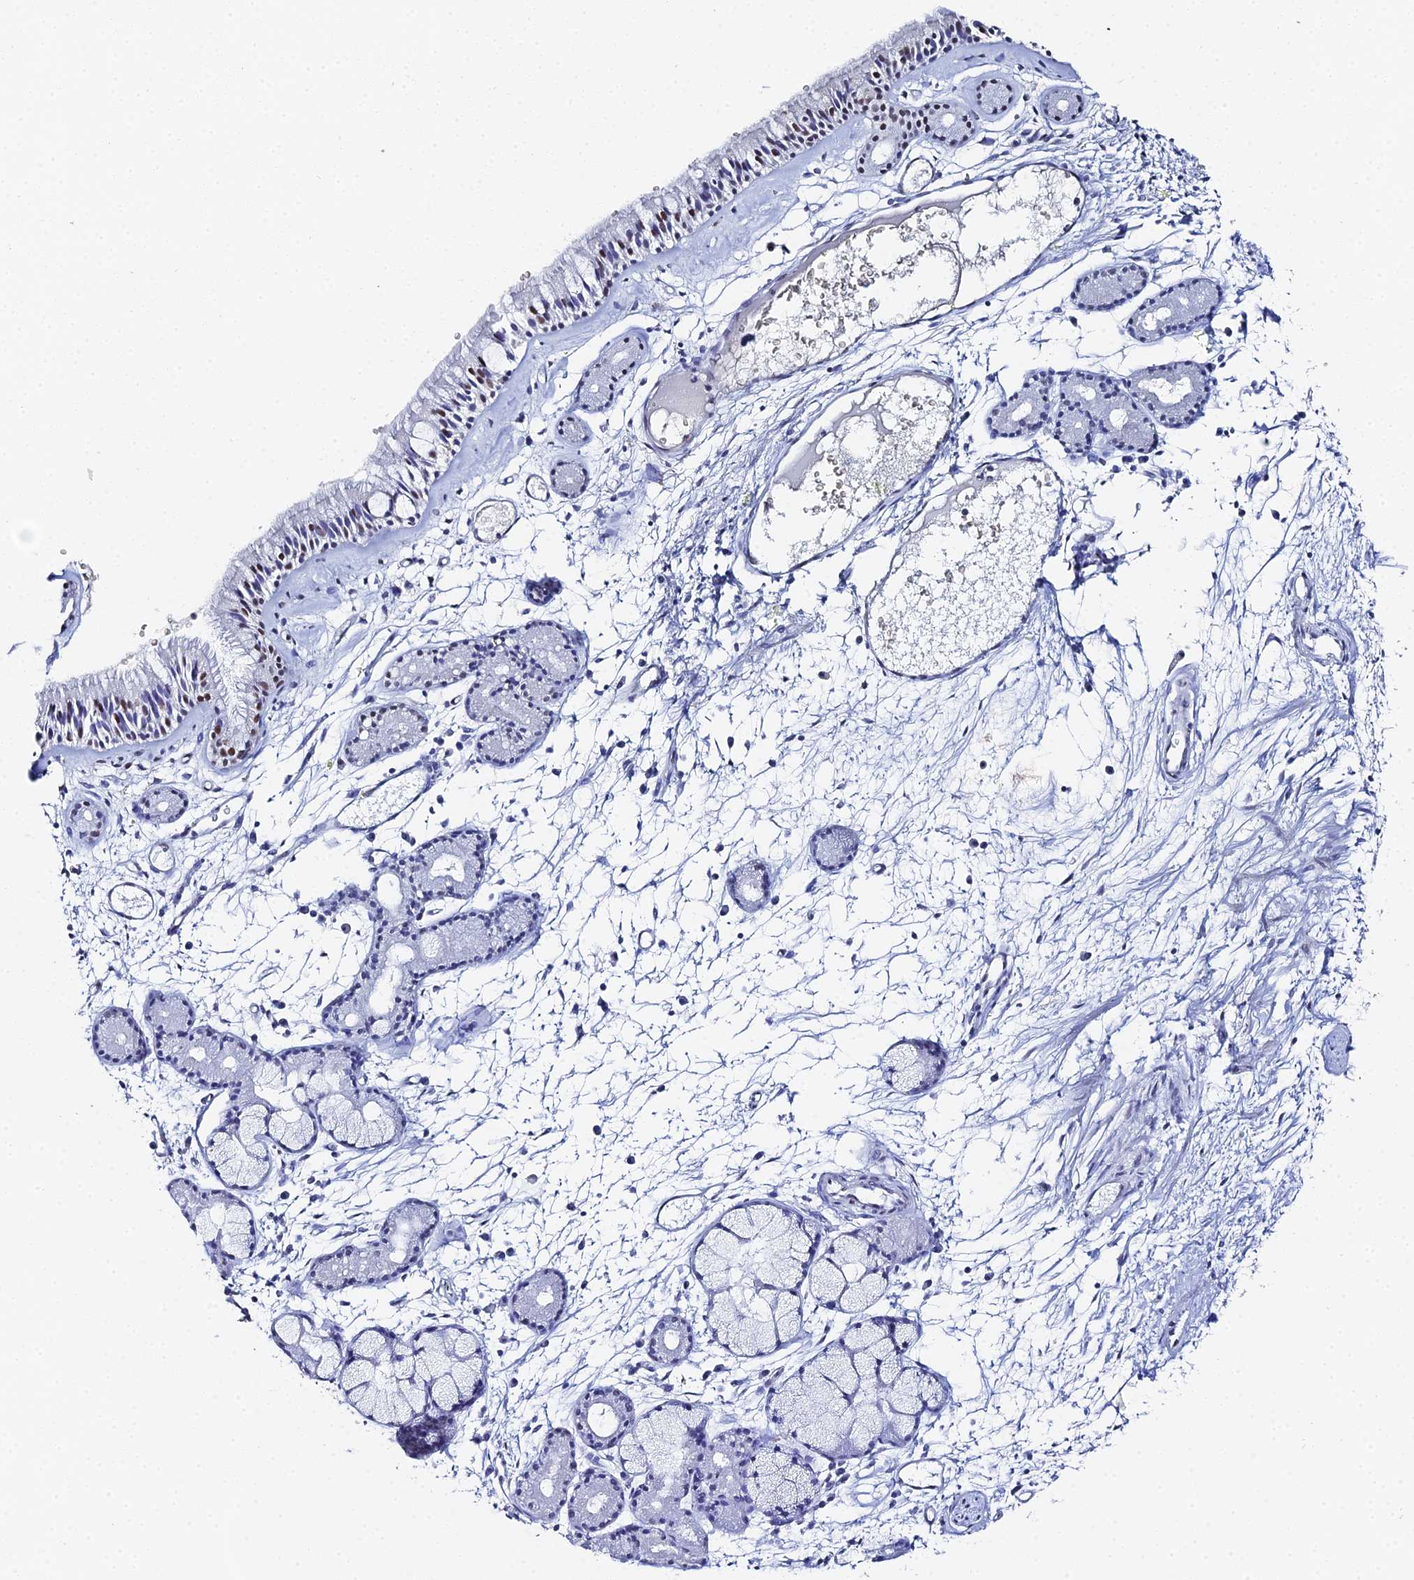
{"staining": {"intensity": "strong", "quantity": "25%-75%", "location": "nuclear"}, "tissue": "nasopharynx", "cell_type": "Respiratory epithelial cells", "image_type": "normal", "snomed": [{"axis": "morphology", "description": "Normal tissue, NOS"}, {"axis": "topography", "description": "Nasopharynx"}], "caption": "Immunohistochemical staining of unremarkable nasopharynx demonstrates strong nuclear protein staining in approximately 25%-75% of respiratory epithelial cells.", "gene": "MAGOHB", "patient": {"sex": "male", "age": 81}}